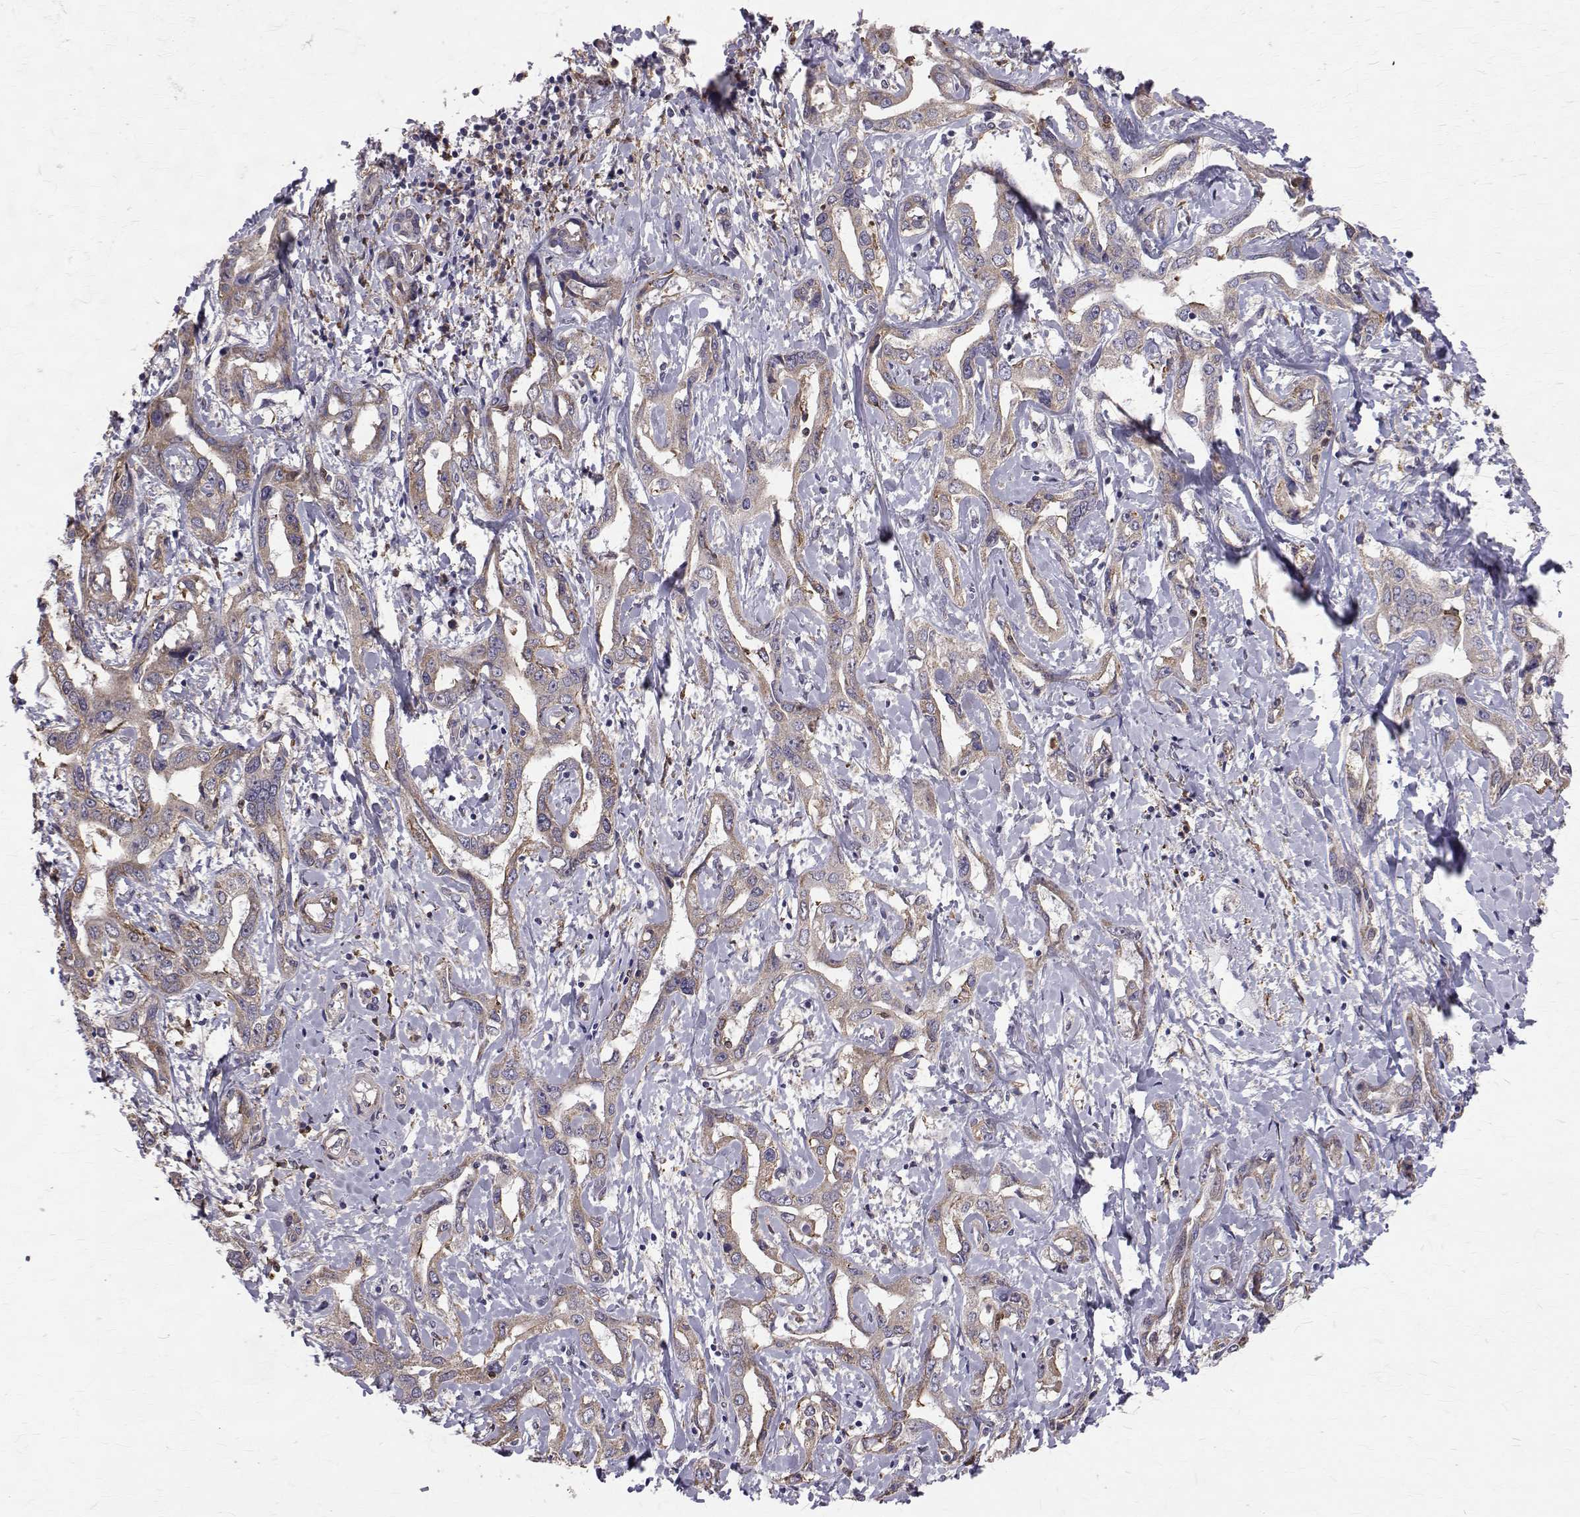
{"staining": {"intensity": "weak", "quantity": ">75%", "location": "cytoplasmic/membranous"}, "tissue": "liver cancer", "cell_type": "Tumor cells", "image_type": "cancer", "snomed": [{"axis": "morphology", "description": "Cholangiocarcinoma"}, {"axis": "topography", "description": "Liver"}], "caption": "A brown stain labels weak cytoplasmic/membranous expression of a protein in human liver cancer tumor cells.", "gene": "CCDC89", "patient": {"sex": "male", "age": 59}}